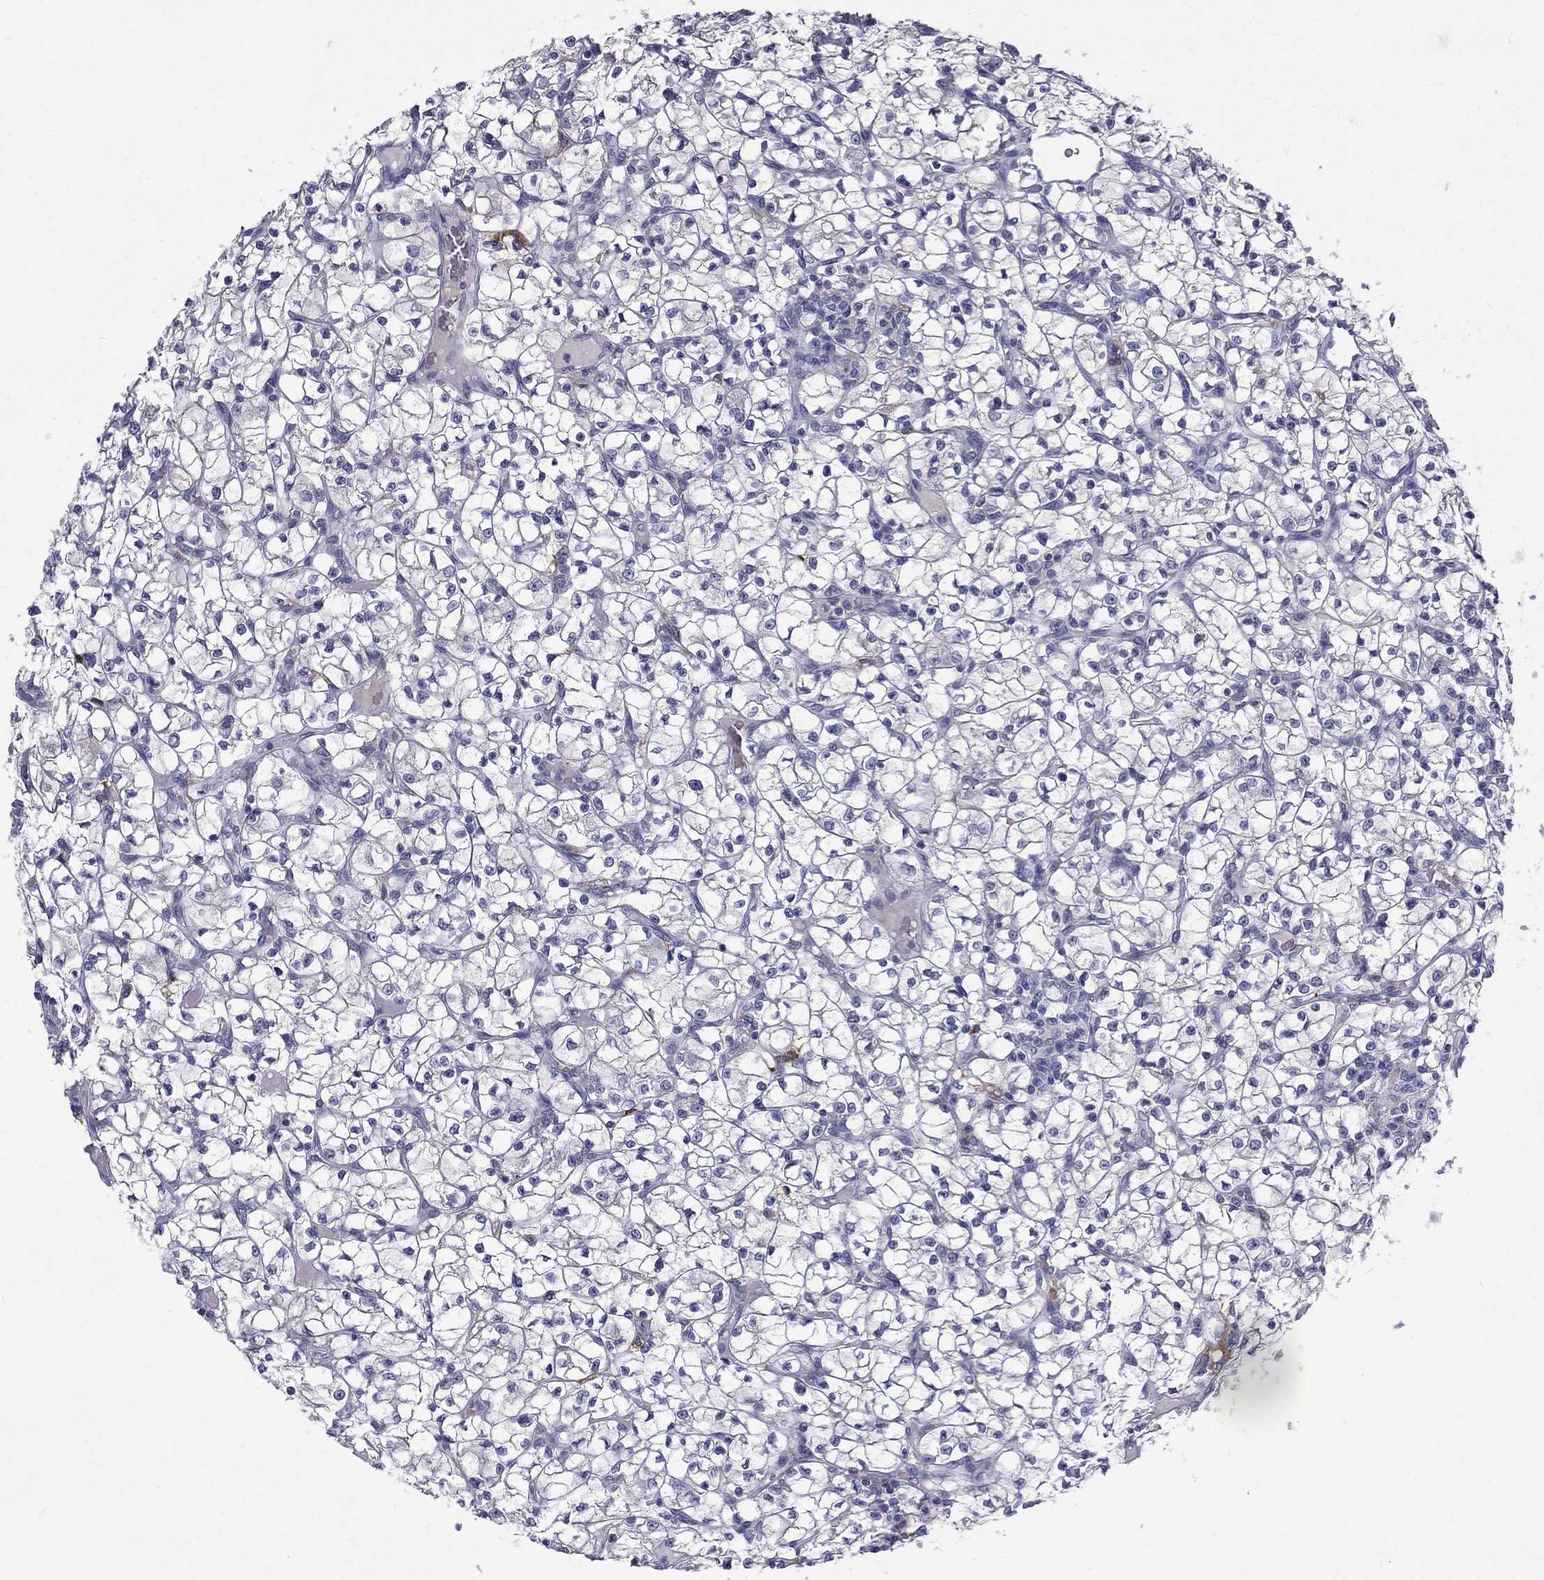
{"staining": {"intensity": "negative", "quantity": "none", "location": "none"}, "tissue": "renal cancer", "cell_type": "Tumor cells", "image_type": "cancer", "snomed": [{"axis": "morphology", "description": "Adenocarcinoma, NOS"}, {"axis": "topography", "description": "Kidney"}], "caption": "This is an immunohistochemistry photomicrograph of renal cancer. There is no positivity in tumor cells.", "gene": "AGER", "patient": {"sex": "female", "age": 64}}